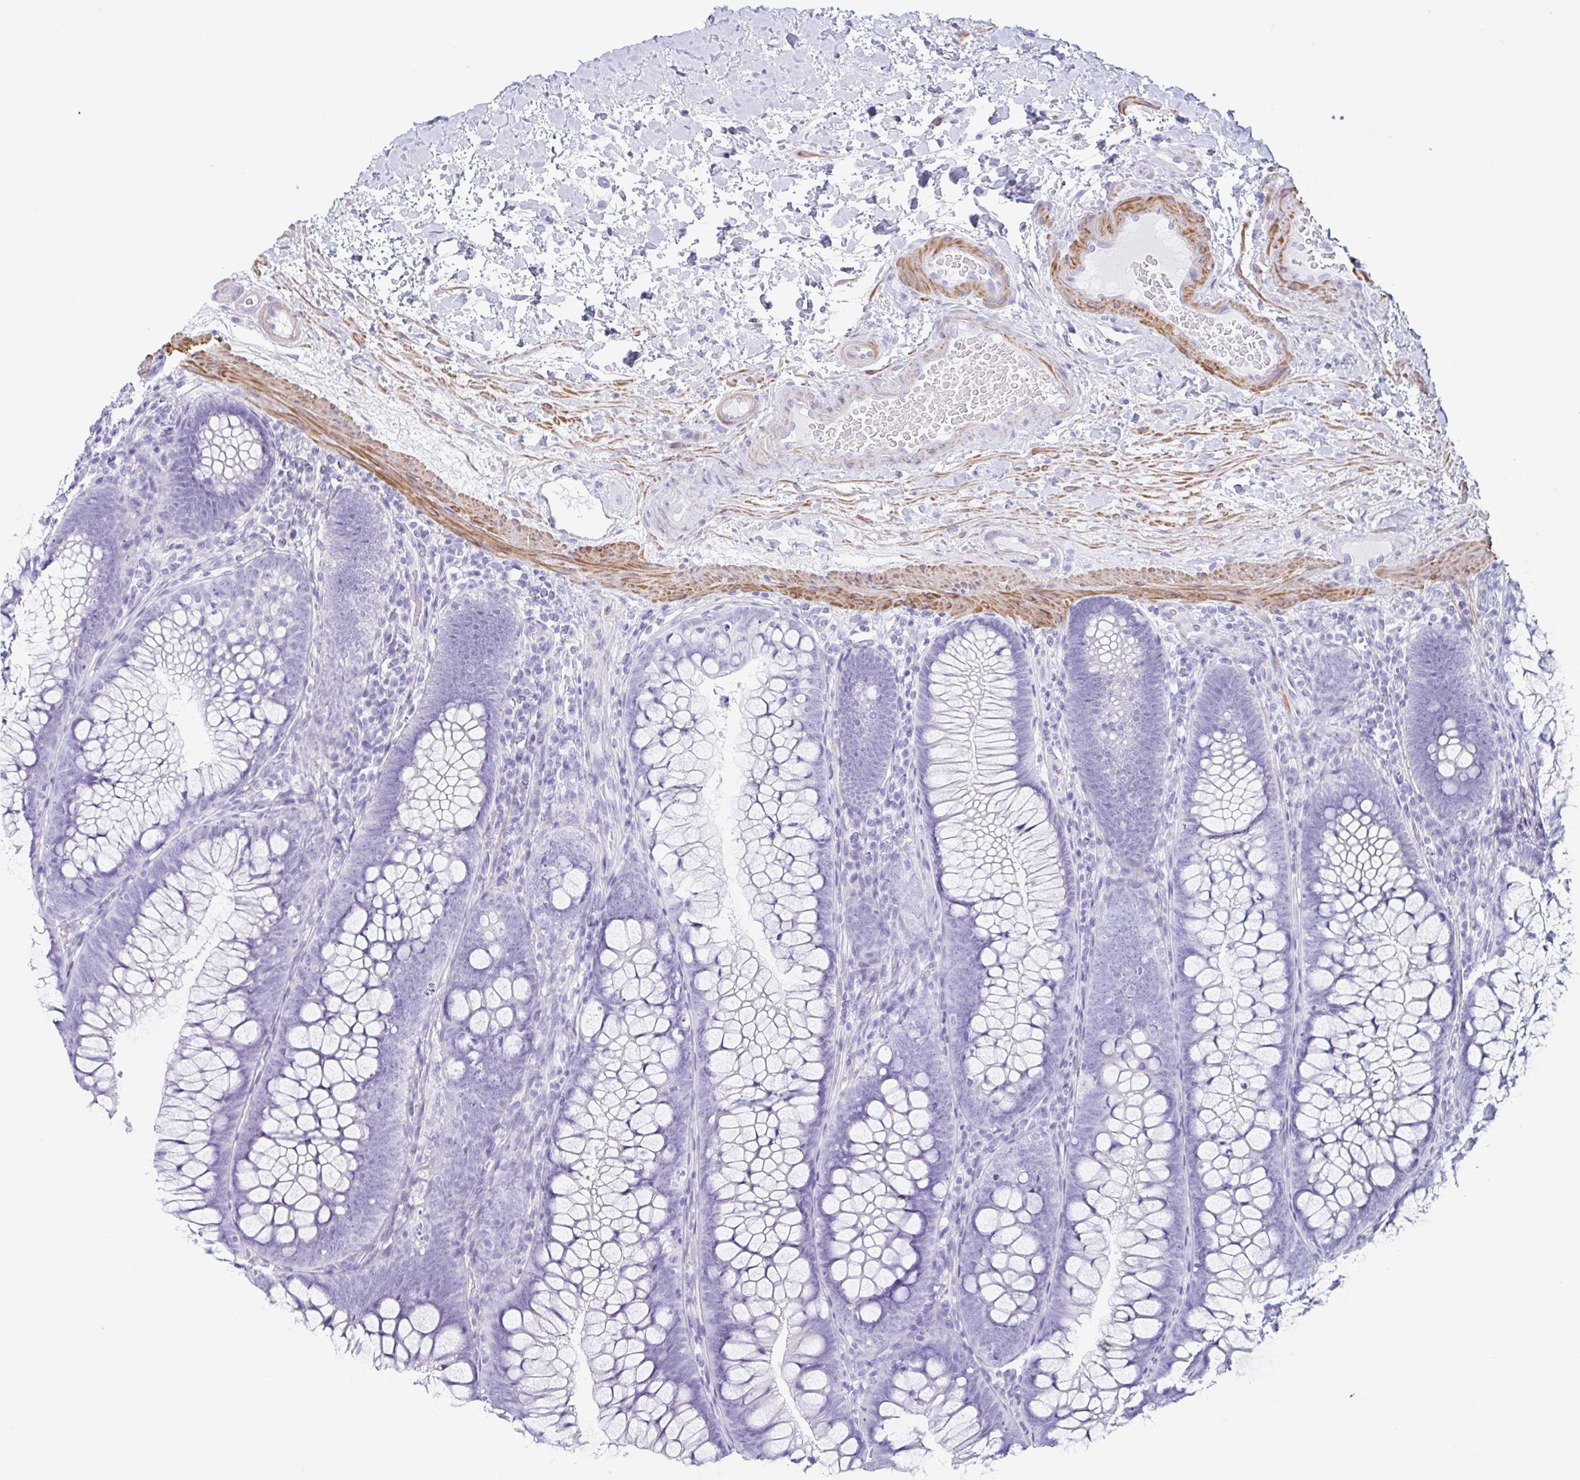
{"staining": {"intensity": "negative", "quantity": "none", "location": "none"}, "tissue": "colon", "cell_type": "Endothelial cells", "image_type": "normal", "snomed": [{"axis": "morphology", "description": "Normal tissue, NOS"}, {"axis": "morphology", "description": "Adenoma, NOS"}, {"axis": "topography", "description": "Soft tissue"}, {"axis": "topography", "description": "Colon"}], "caption": "Colon was stained to show a protein in brown. There is no significant positivity in endothelial cells. (DAB immunohistochemistry (IHC) with hematoxylin counter stain).", "gene": "TAS2R41", "patient": {"sex": "male", "age": 47}}